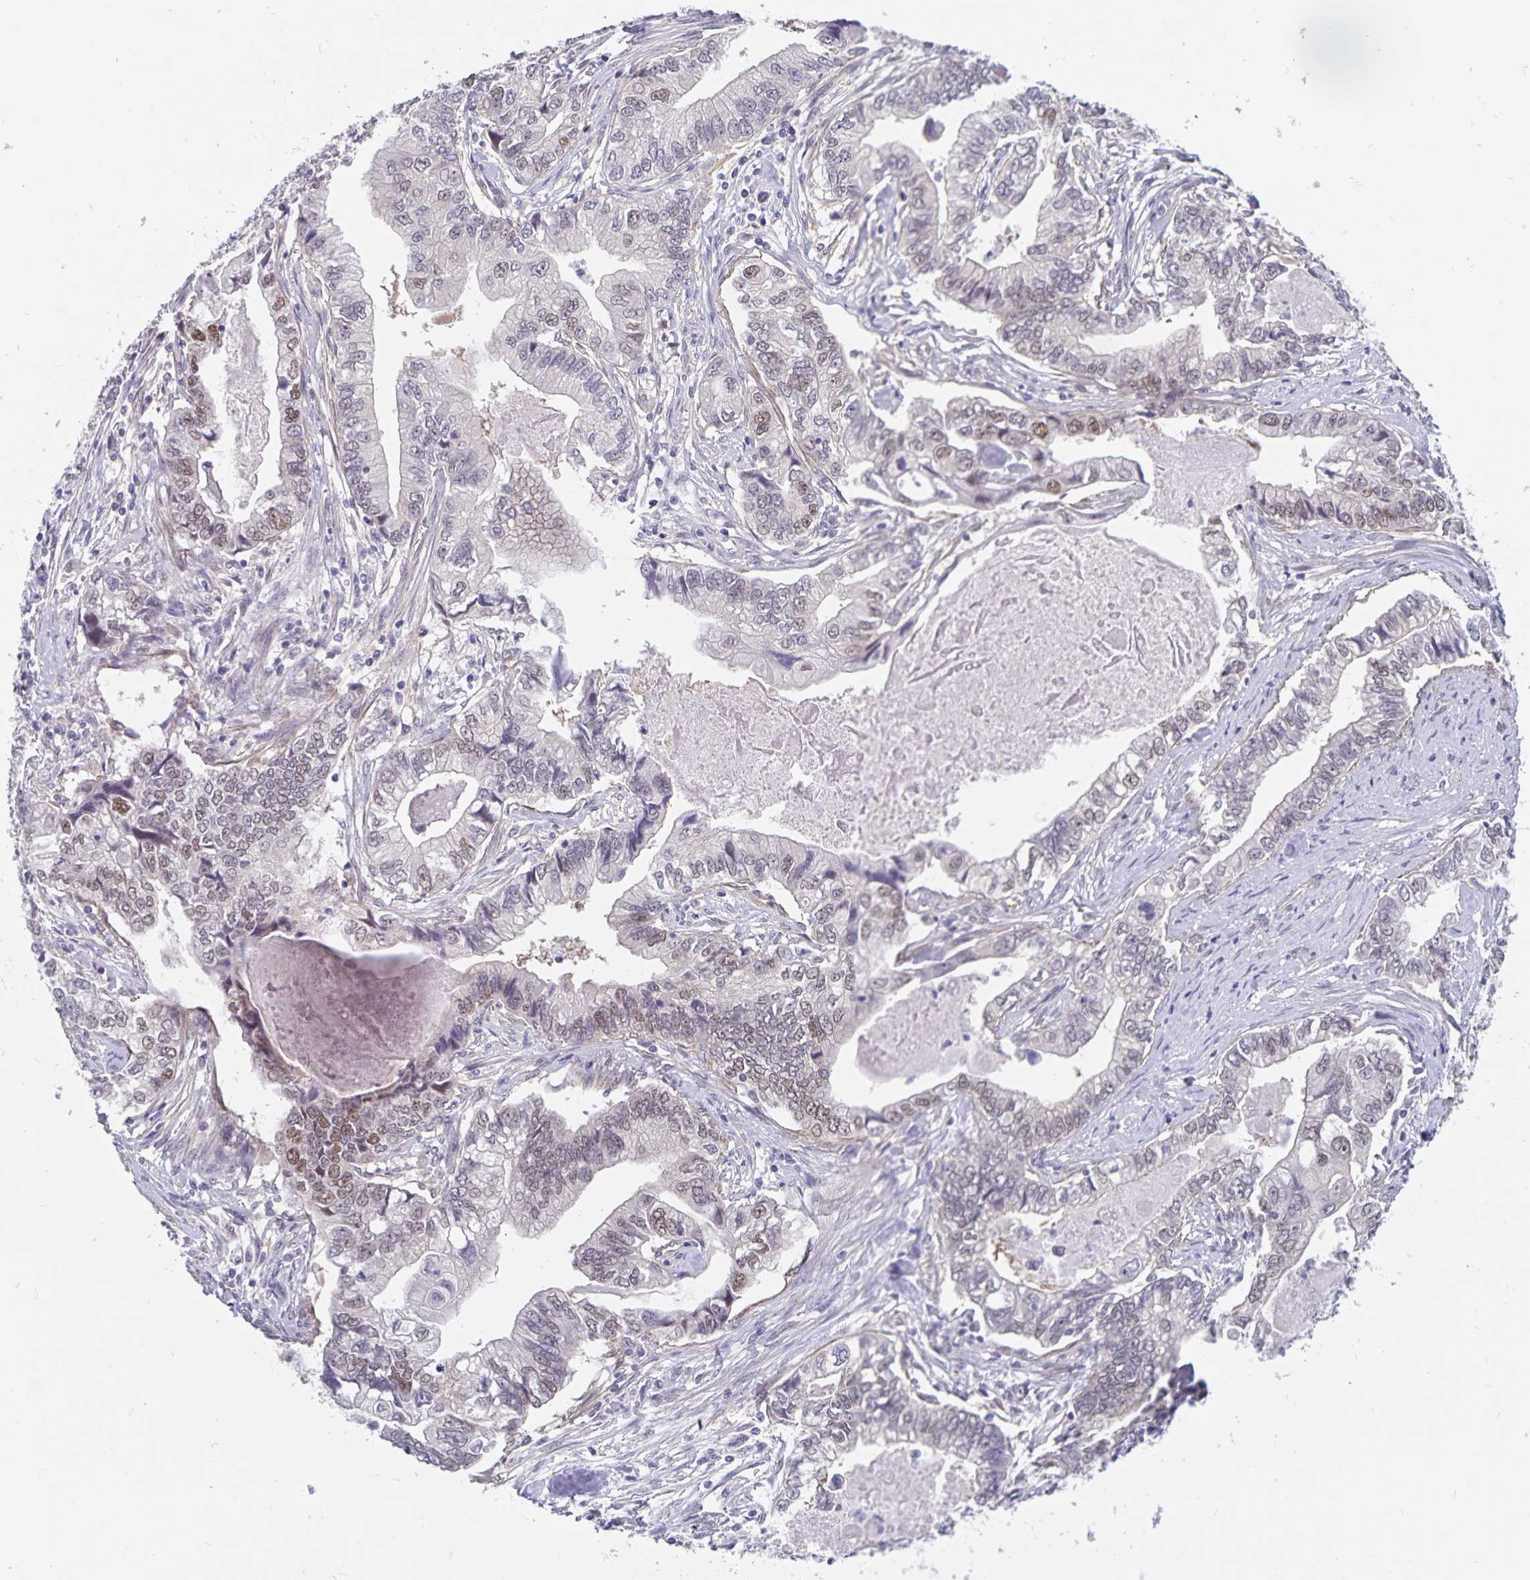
{"staining": {"intensity": "moderate", "quantity": "<25%", "location": "nuclear"}, "tissue": "stomach cancer", "cell_type": "Tumor cells", "image_type": "cancer", "snomed": [{"axis": "morphology", "description": "Adenocarcinoma, NOS"}, {"axis": "topography", "description": "Pancreas"}, {"axis": "topography", "description": "Stomach, upper"}], "caption": "Immunohistochemical staining of human stomach cancer shows low levels of moderate nuclear protein positivity in about <25% of tumor cells.", "gene": "BAG6", "patient": {"sex": "male", "age": 77}}